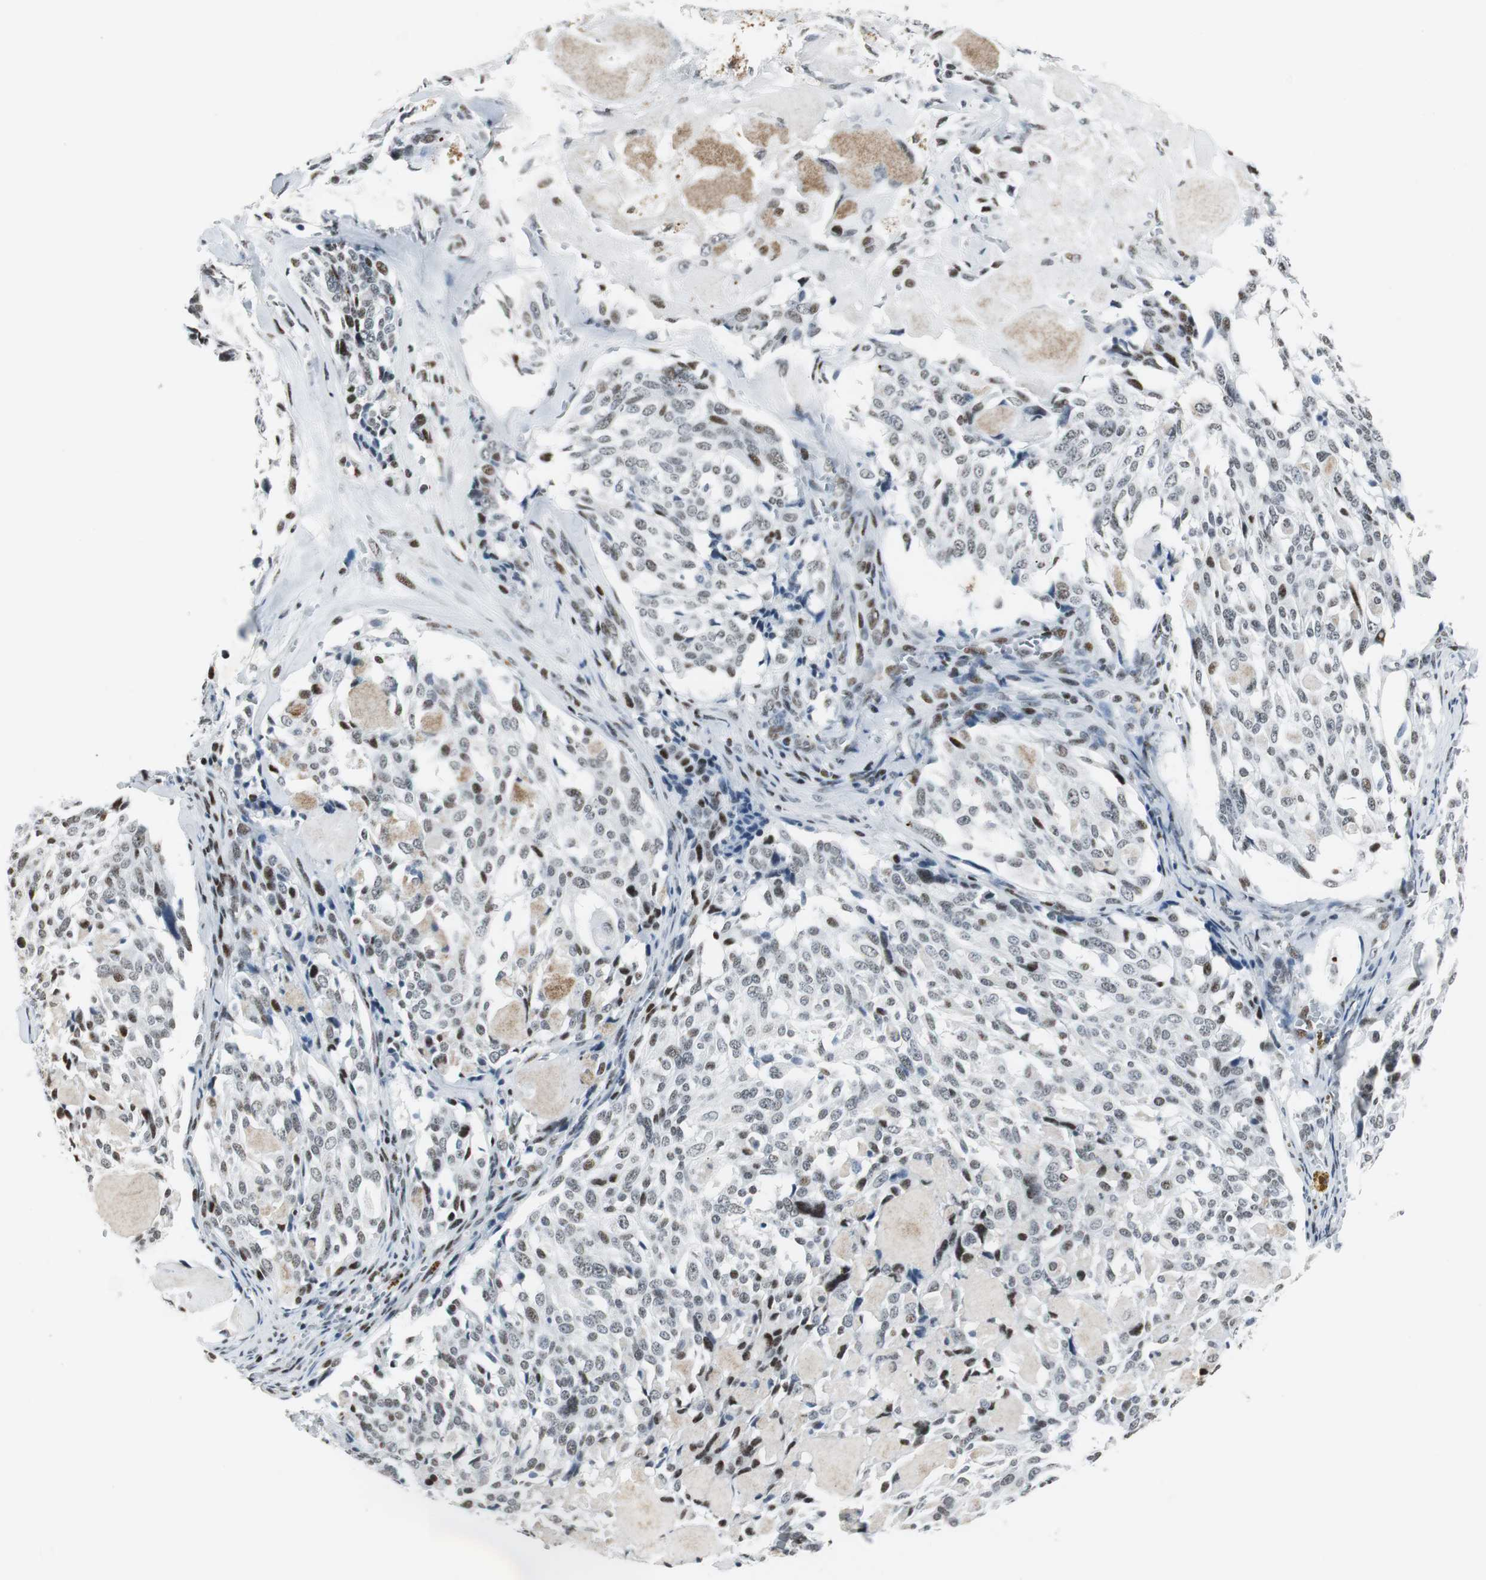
{"staining": {"intensity": "weak", "quantity": "<25%", "location": "nuclear"}, "tissue": "thyroid cancer", "cell_type": "Tumor cells", "image_type": "cancer", "snomed": [{"axis": "morphology", "description": "Carcinoma, NOS"}, {"axis": "morphology", "description": "Carcinoid, malignant, NOS"}, {"axis": "topography", "description": "Thyroid gland"}], "caption": "This histopathology image is of thyroid malignant carcinoid stained with IHC to label a protein in brown with the nuclei are counter-stained blue. There is no staining in tumor cells.", "gene": "RBBP4", "patient": {"sex": "male", "age": 33}}